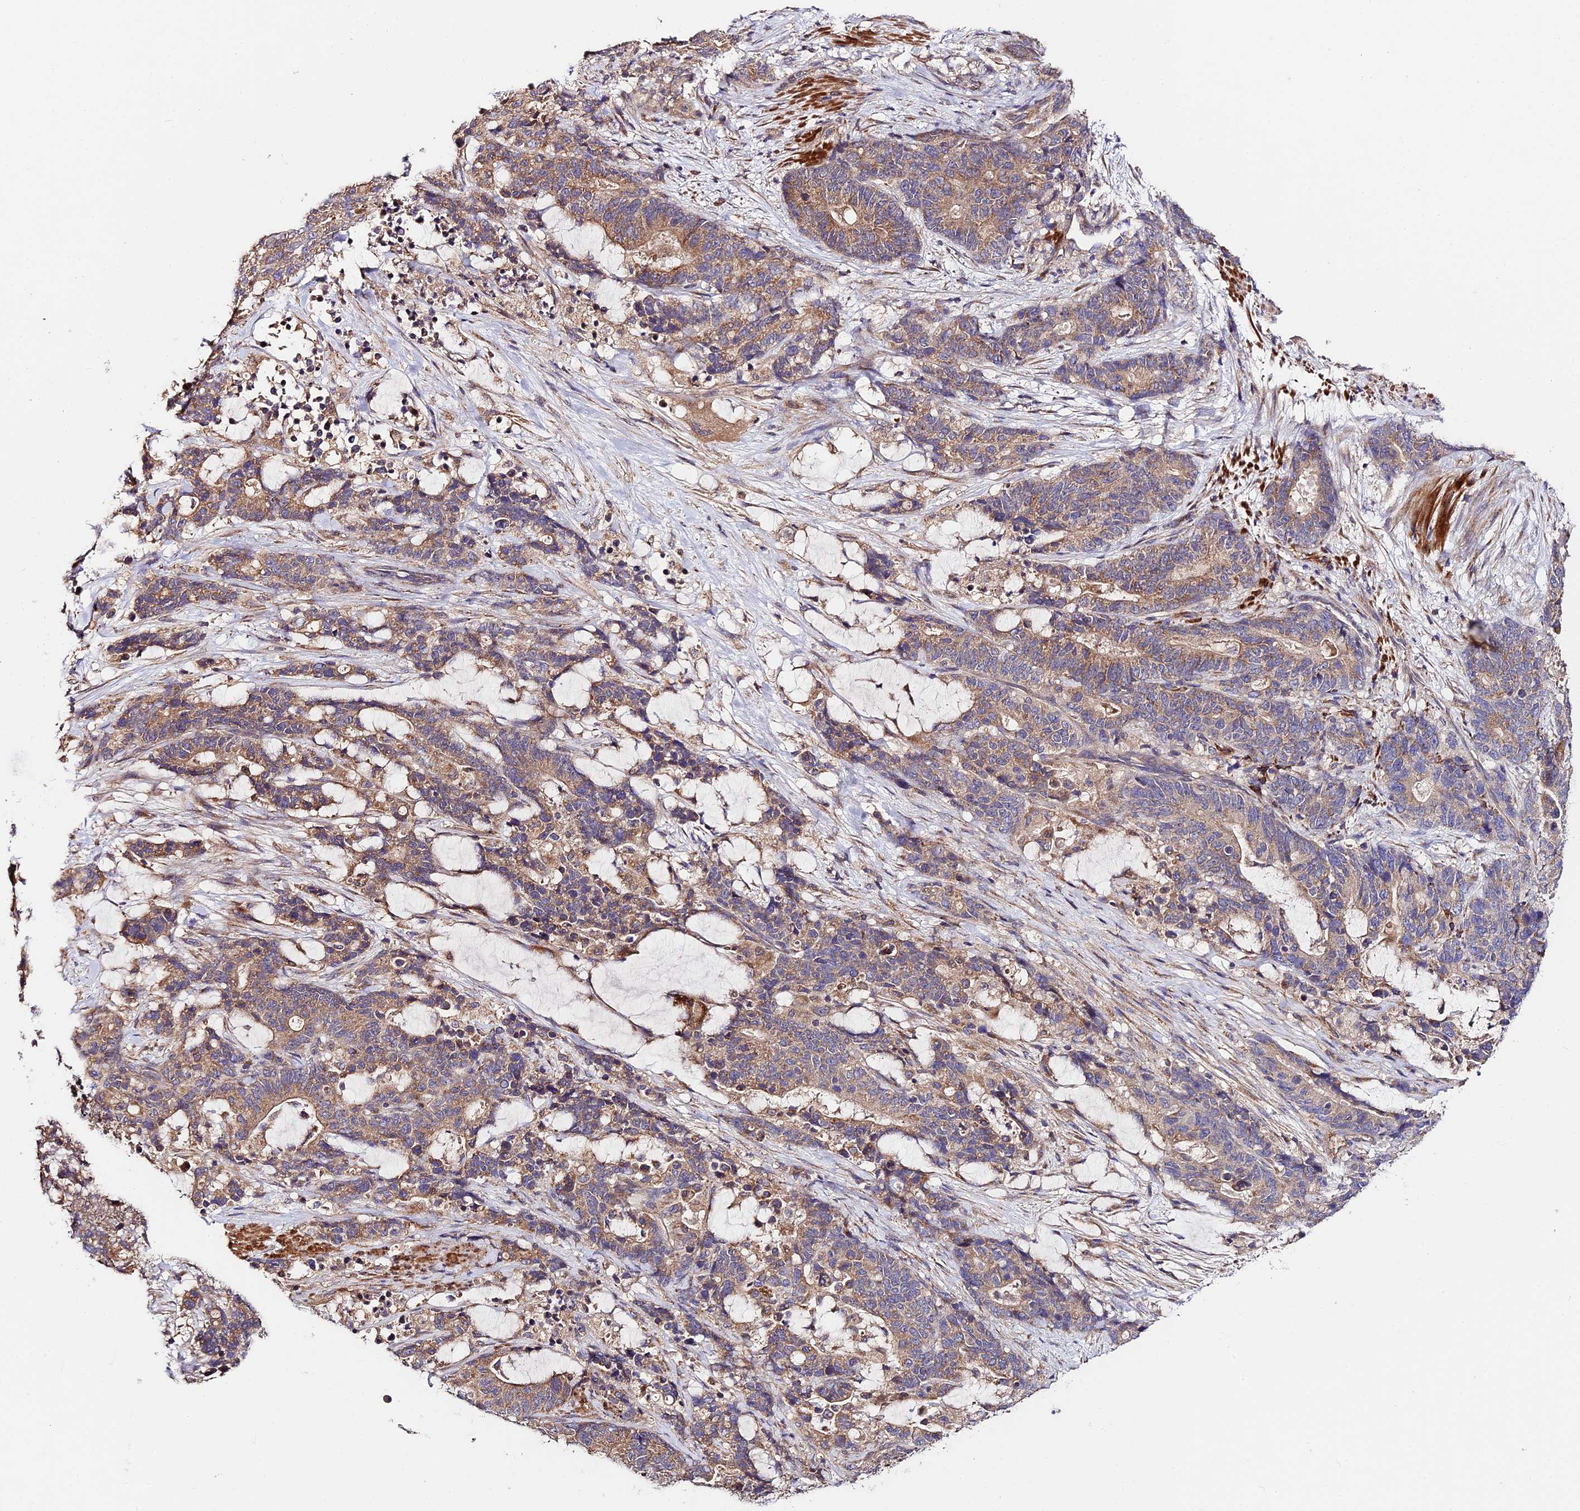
{"staining": {"intensity": "moderate", "quantity": "25%-75%", "location": "cytoplasmic/membranous"}, "tissue": "stomach cancer", "cell_type": "Tumor cells", "image_type": "cancer", "snomed": [{"axis": "morphology", "description": "Adenocarcinoma, NOS"}, {"axis": "topography", "description": "Stomach"}], "caption": "This image displays immunohistochemistry (IHC) staining of human stomach cancer (adenocarcinoma), with medium moderate cytoplasmic/membranous staining in about 25%-75% of tumor cells.", "gene": "C3orf20", "patient": {"sex": "female", "age": 76}}